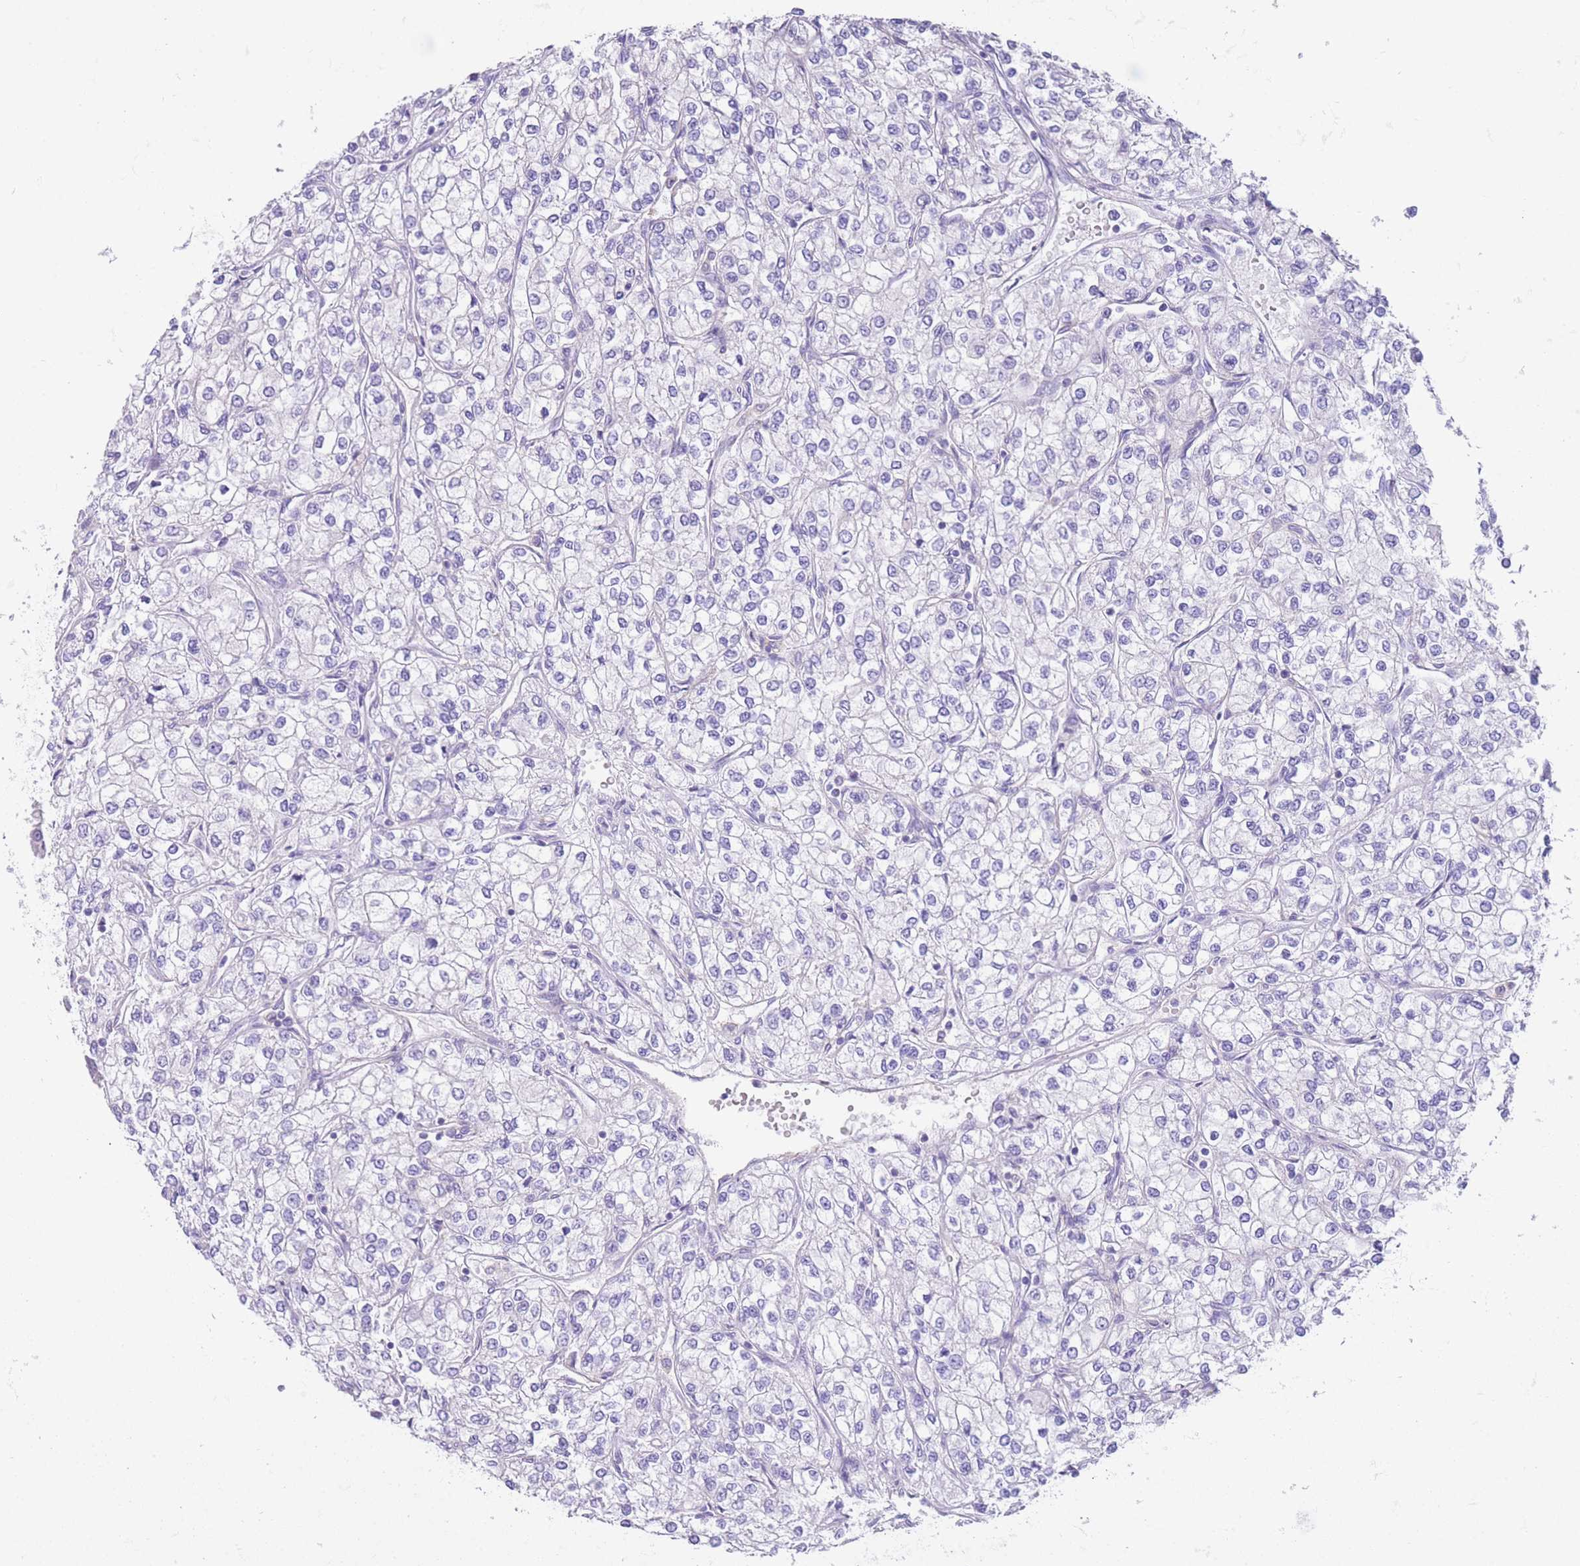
{"staining": {"intensity": "negative", "quantity": "none", "location": "none"}, "tissue": "renal cancer", "cell_type": "Tumor cells", "image_type": "cancer", "snomed": [{"axis": "morphology", "description": "Adenocarcinoma, NOS"}, {"axis": "topography", "description": "Kidney"}], "caption": "DAB (3,3'-diaminobenzidine) immunohistochemical staining of renal cancer (adenocarcinoma) exhibits no significant staining in tumor cells. Brightfield microscopy of IHC stained with DAB (3,3'-diaminobenzidine) (brown) and hematoxylin (blue), captured at high magnification.", "gene": "LDB3", "patient": {"sex": "male", "age": 80}}